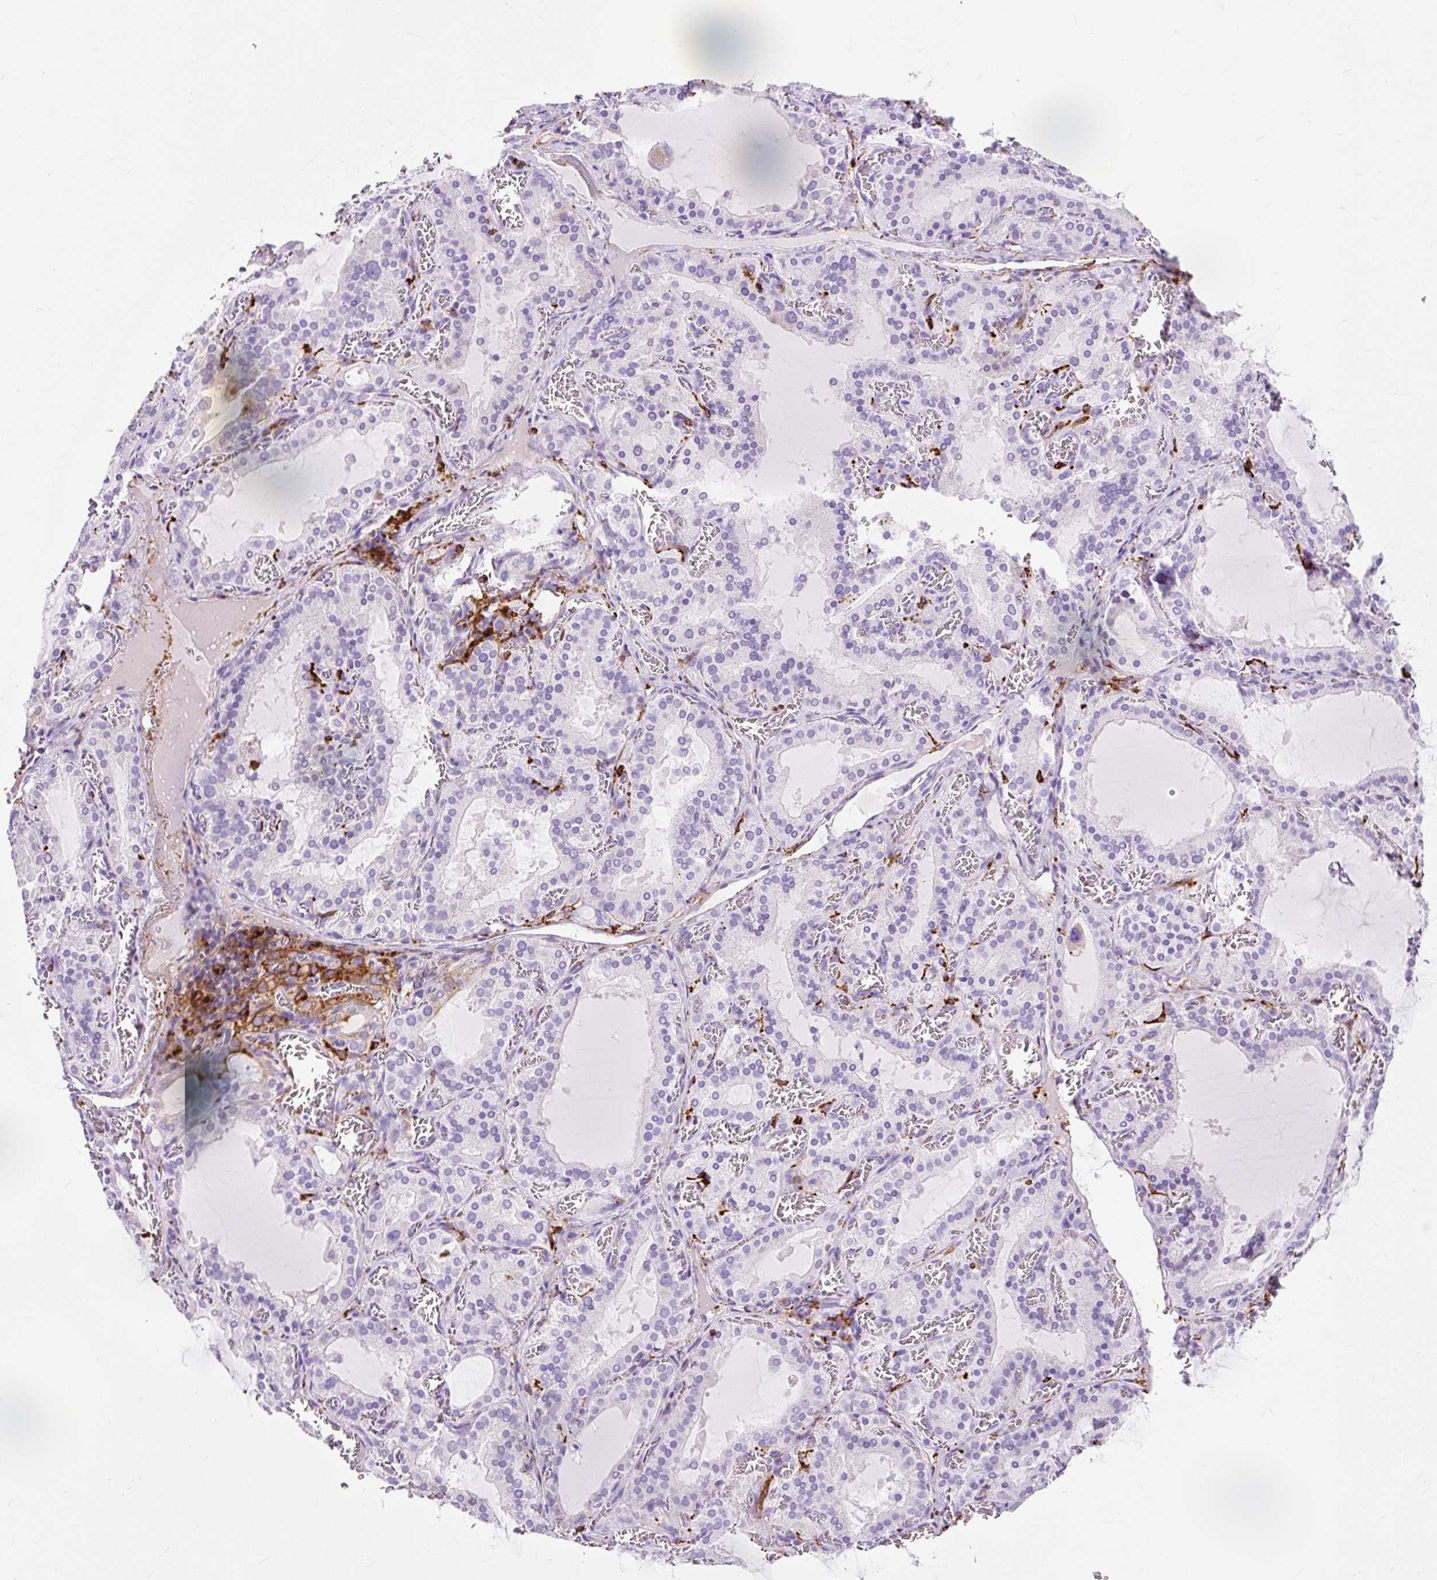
{"staining": {"intensity": "negative", "quantity": "none", "location": "none"}, "tissue": "thyroid gland", "cell_type": "Glandular cells", "image_type": "normal", "snomed": [{"axis": "morphology", "description": "Normal tissue, NOS"}, {"axis": "topography", "description": "Thyroid gland"}], "caption": "The micrograph shows no significant staining in glandular cells of thyroid gland.", "gene": "HLA", "patient": {"sex": "female", "age": 30}}